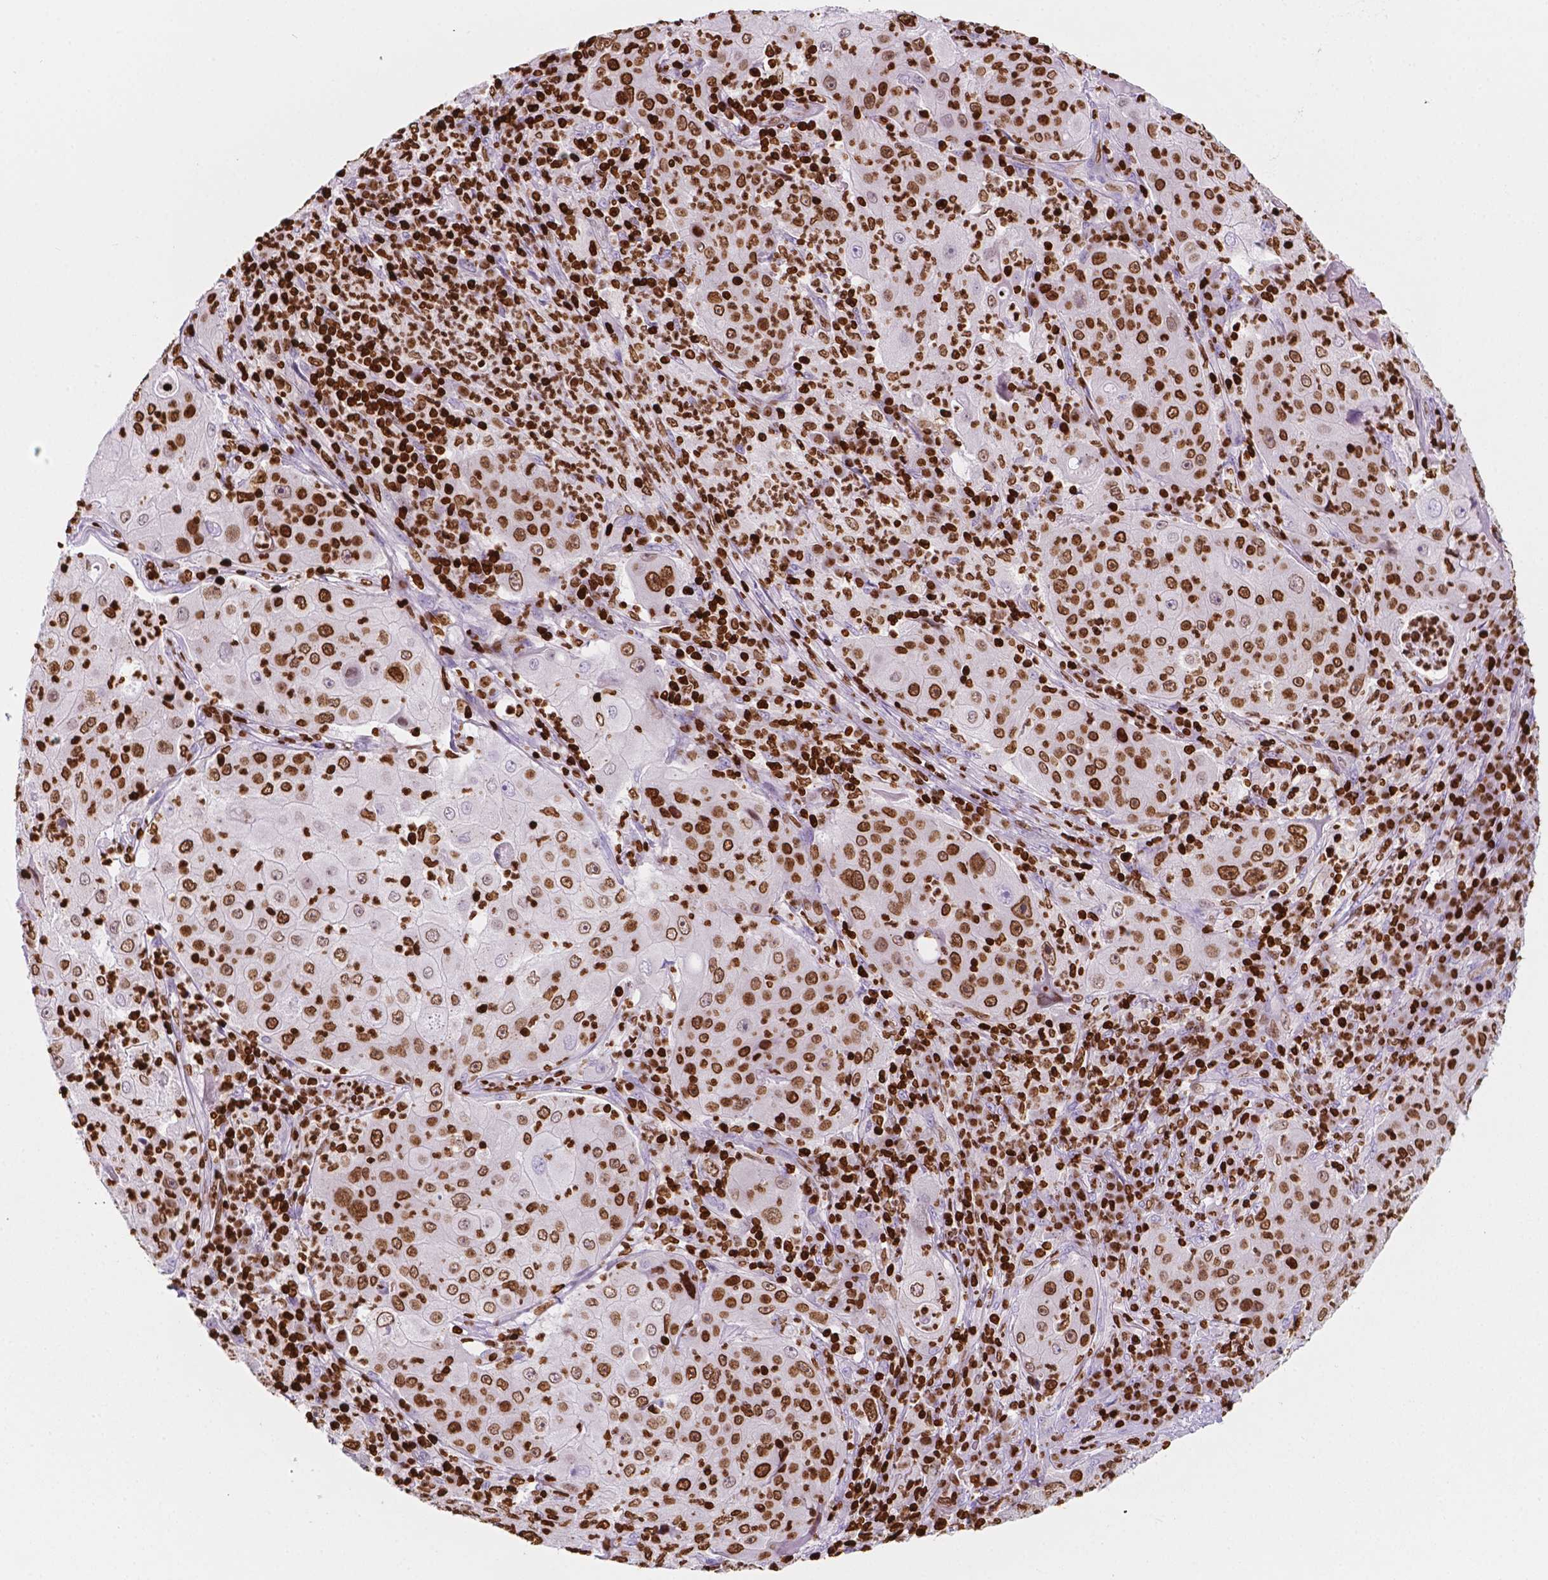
{"staining": {"intensity": "strong", "quantity": ">75%", "location": "nuclear"}, "tissue": "lung cancer", "cell_type": "Tumor cells", "image_type": "cancer", "snomed": [{"axis": "morphology", "description": "Squamous cell carcinoma, NOS"}, {"axis": "topography", "description": "Lung"}], "caption": "IHC of human lung squamous cell carcinoma reveals high levels of strong nuclear staining in about >75% of tumor cells.", "gene": "CBY3", "patient": {"sex": "female", "age": 59}}